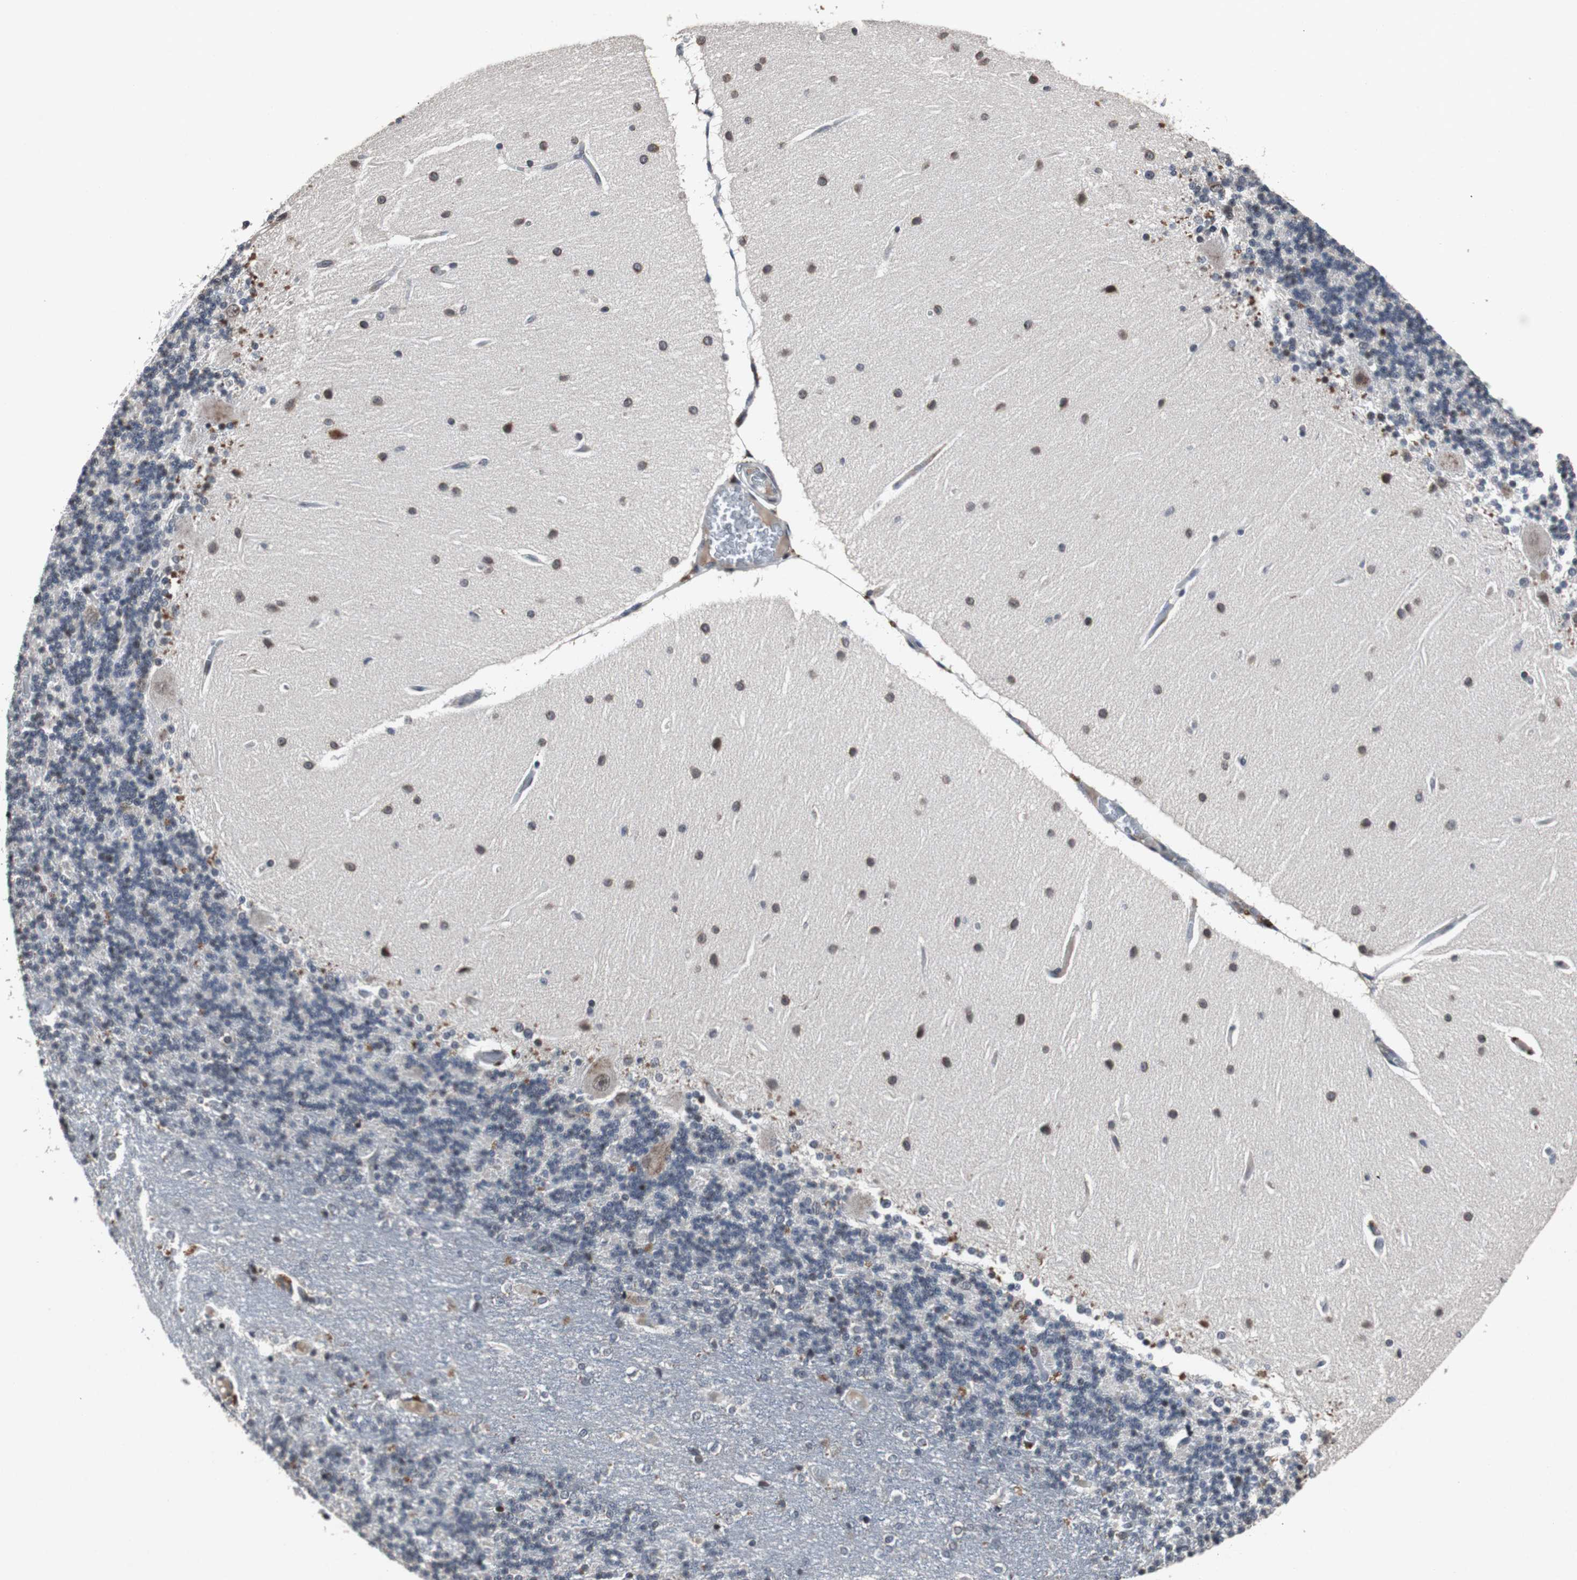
{"staining": {"intensity": "weak", "quantity": "25%-75%", "location": "nuclear"}, "tissue": "cerebellum", "cell_type": "Cells in granular layer", "image_type": "normal", "snomed": [{"axis": "morphology", "description": "Normal tissue, NOS"}, {"axis": "topography", "description": "Cerebellum"}], "caption": "IHC of benign cerebellum exhibits low levels of weak nuclear positivity in about 25%-75% of cells in granular layer. (IHC, brightfield microscopy, high magnification).", "gene": "TP63", "patient": {"sex": "female", "age": 54}}